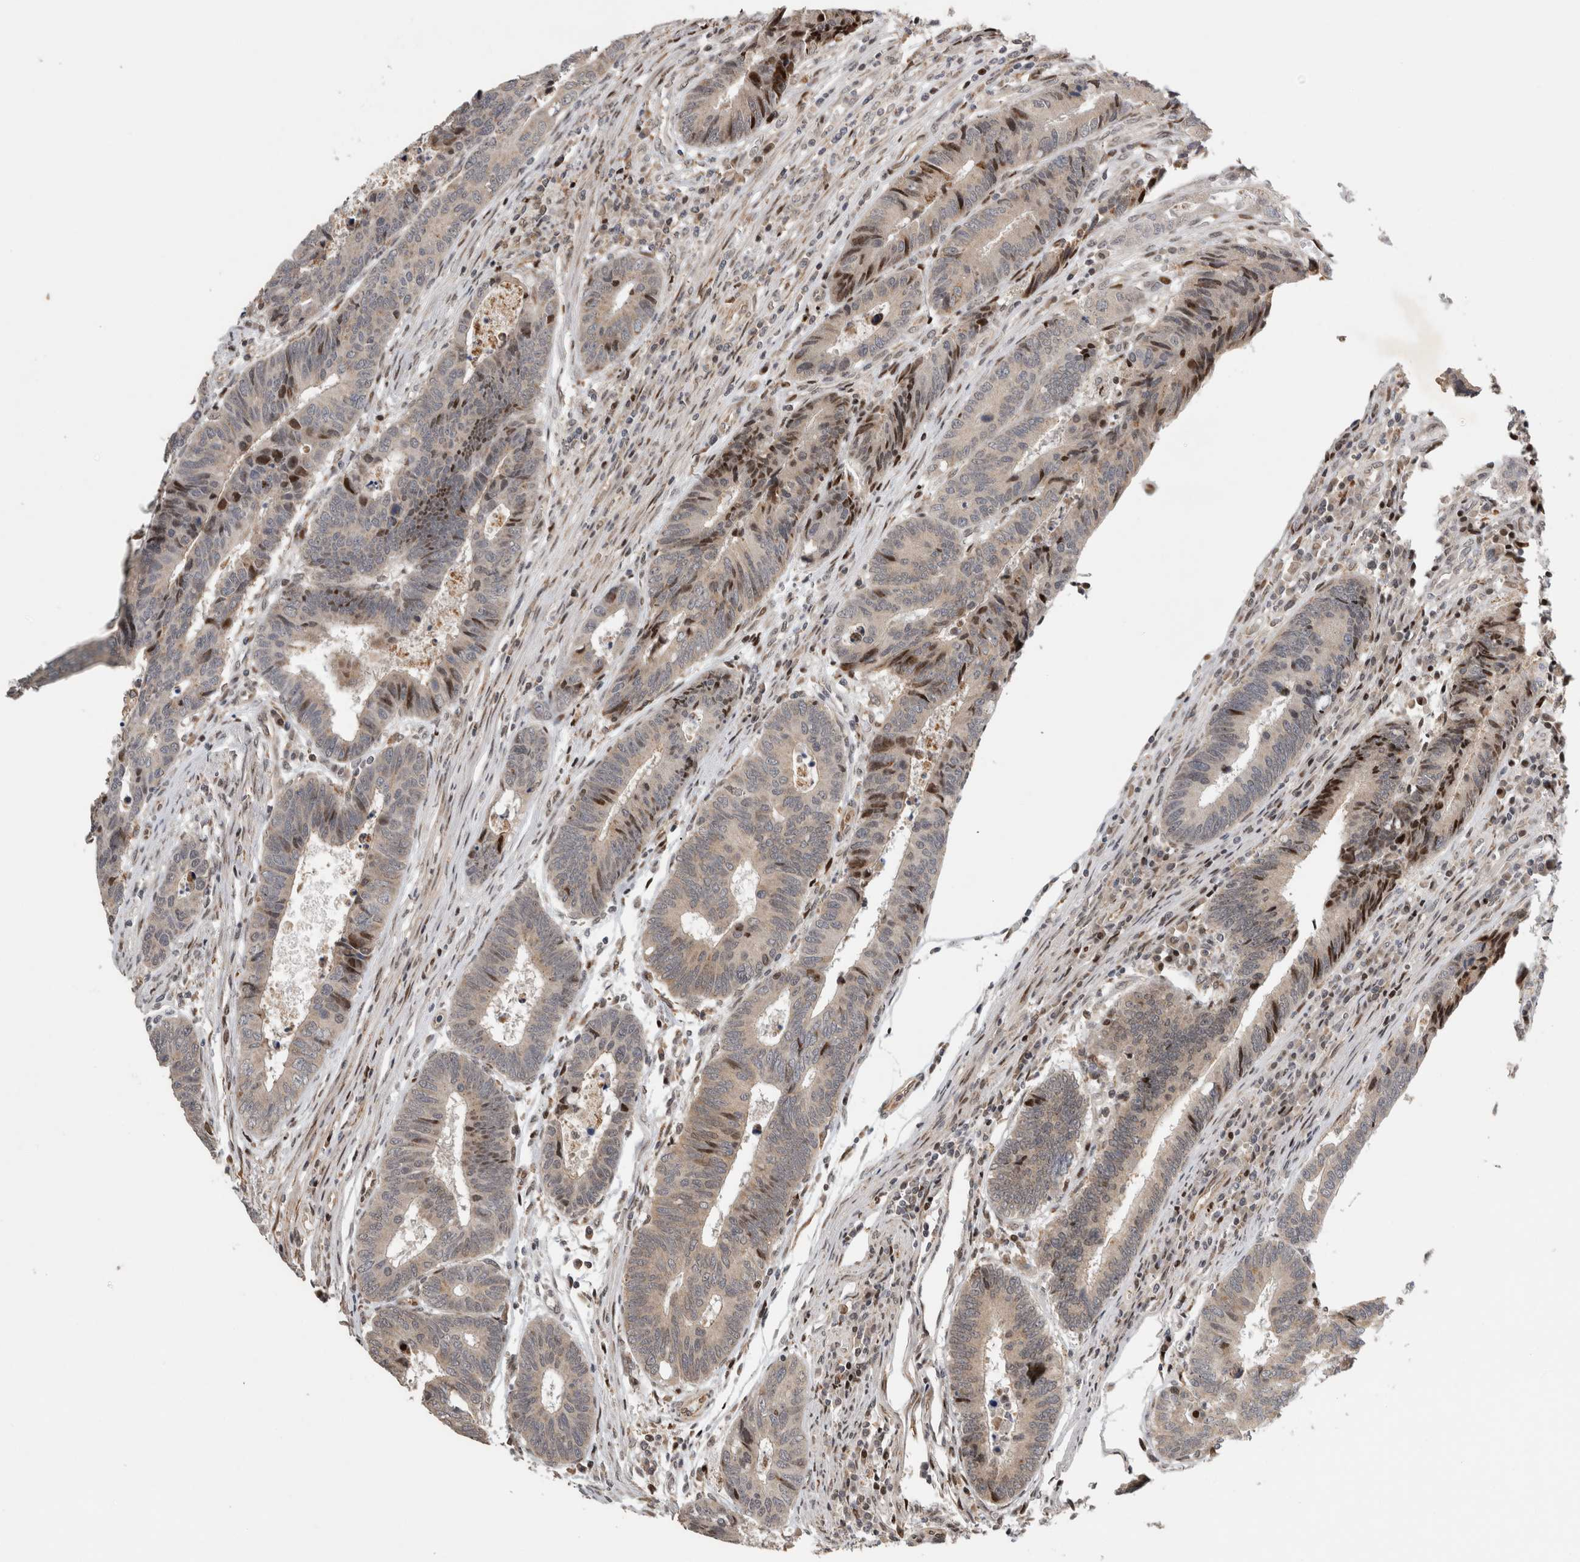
{"staining": {"intensity": "strong", "quantity": "<25%", "location": "nuclear"}, "tissue": "colorectal cancer", "cell_type": "Tumor cells", "image_type": "cancer", "snomed": [{"axis": "morphology", "description": "Adenocarcinoma, NOS"}, {"axis": "topography", "description": "Rectum"}], "caption": "This histopathology image demonstrates adenocarcinoma (colorectal) stained with immunohistochemistry to label a protein in brown. The nuclear of tumor cells show strong positivity for the protein. Nuclei are counter-stained blue.", "gene": "C8orf58", "patient": {"sex": "male", "age": 84}}